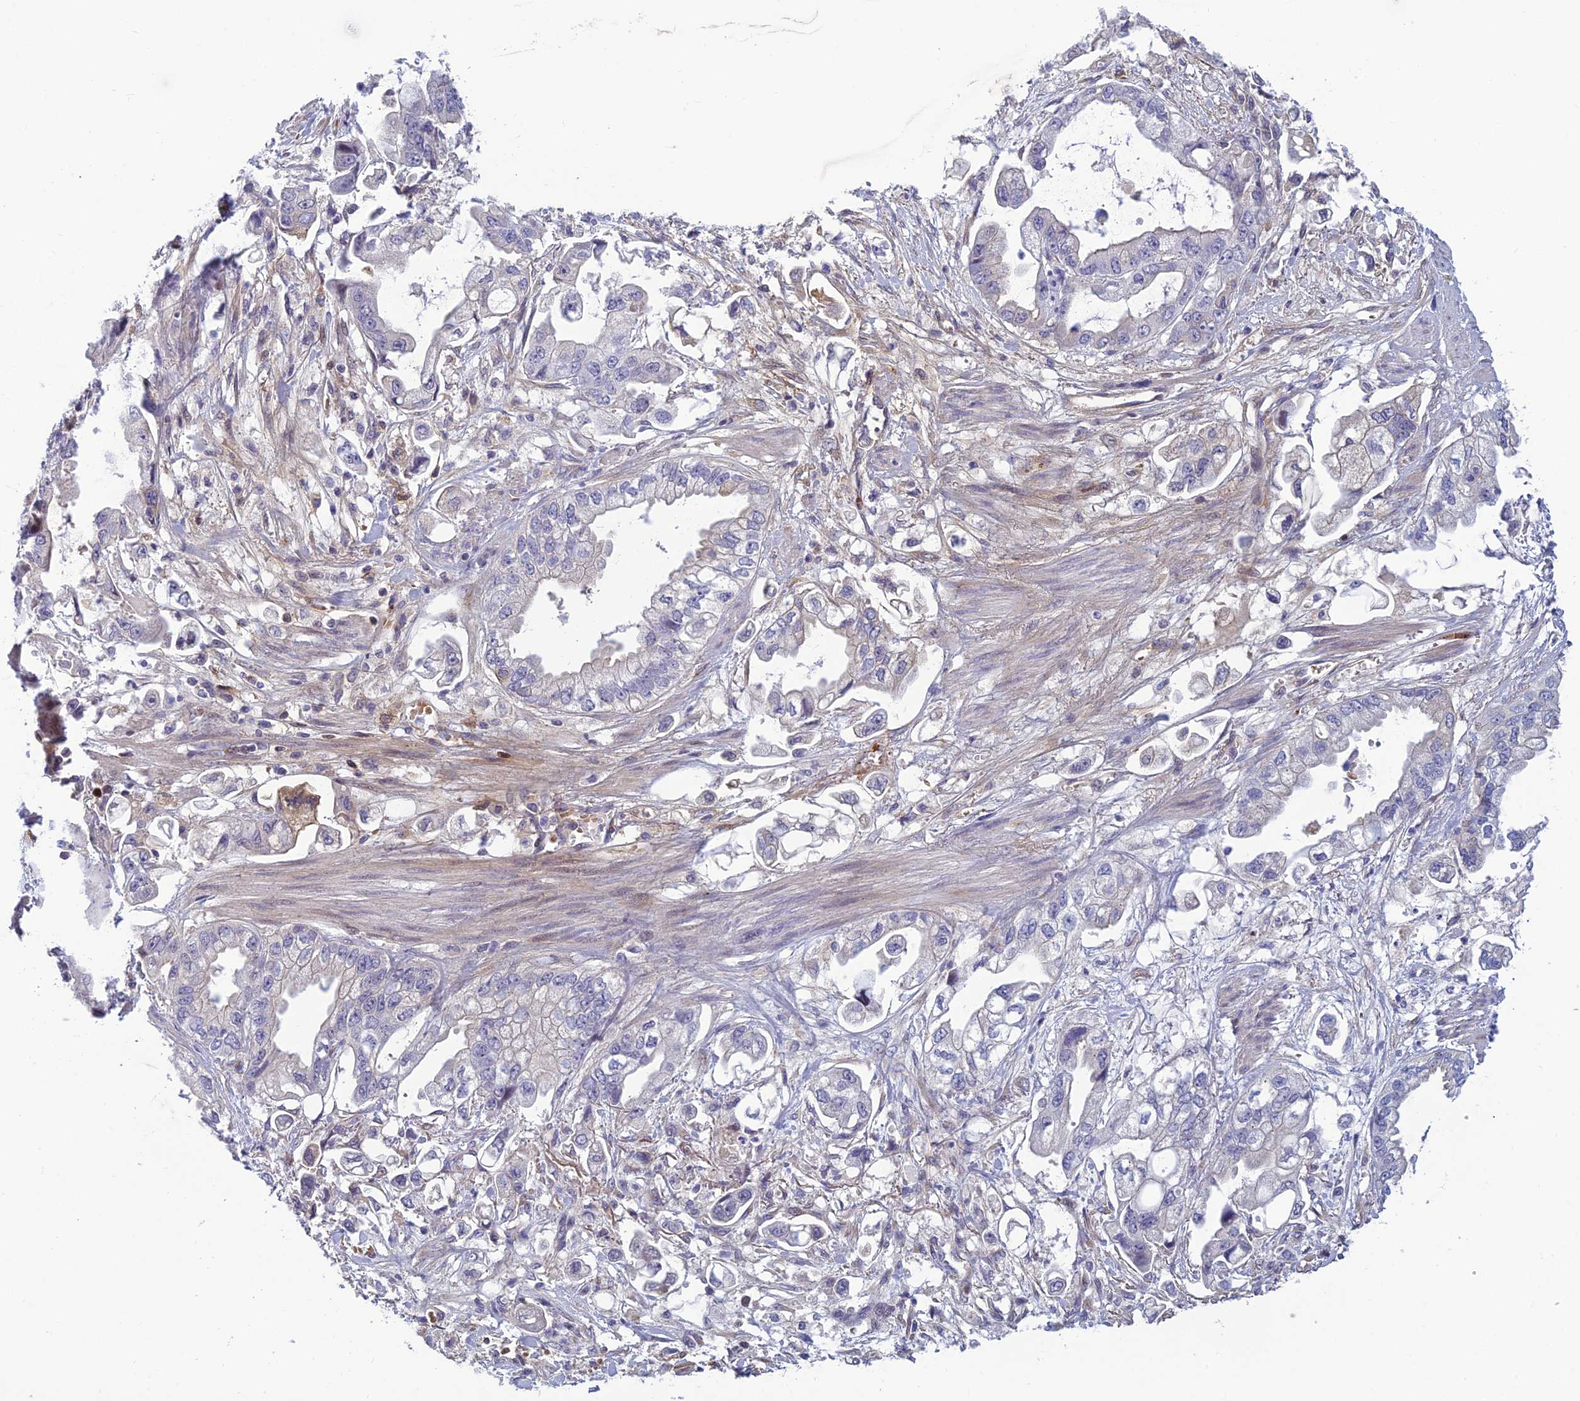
{"staining": {"intensity": "weak", "quantity": "<25%", "location": "cytoplasmic/membranous"}, "tissue": "stomach cancer", "cell_type": "Tumor cells", "image_type": "cancer", "snomed": [{"axis": "morphology", "description": "Adenocarcinoma, NOS"}, {"axis": "topography", "description": "Stomach"}], "caption": "This is an immunohistochemistry image of stomach cancer. There is no positivity in tumor cells.", "gene": "CLEC11A", "patient": {"sex": "male", "age": 62}}